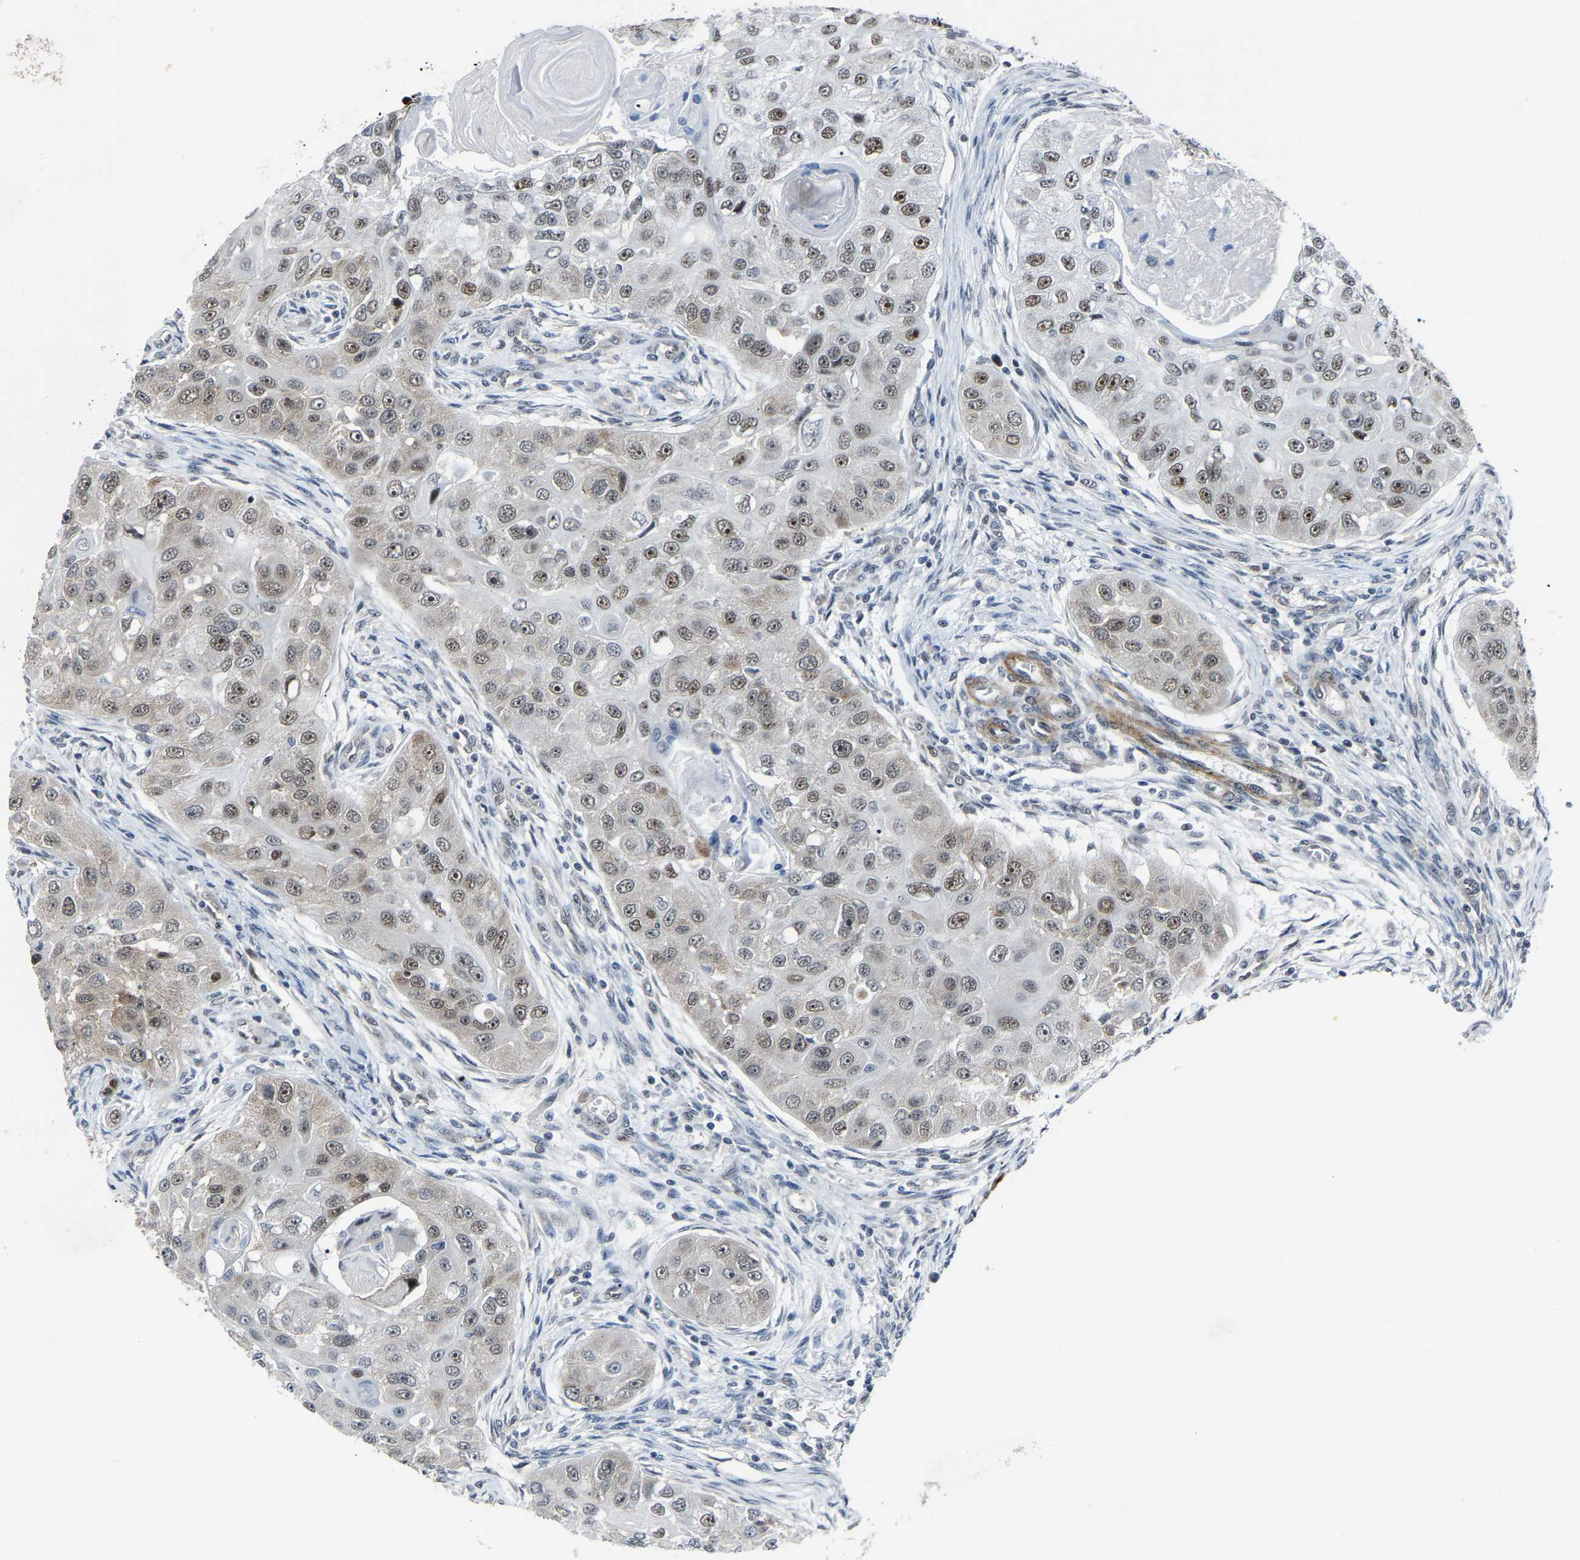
{"staining": {"intensity": "moderate", "quantity": "25%-75%", "location": "nuclear"}, "tissue": "head and neck cancer", "cell_type": "Tumor cells", "image_type": "cancer", "snomed": [{"axis": "morphology", "description": "Normal tissue, NOS"}, {"axis": "morphology", "description": "Squamous cell carcinoma, NOS"}, {"axis": "topography", "description": "Skeletal muscle"}, {"axis": "topography", "description": "Head-Neck"}], "caption": "A brown stain shows moderate nuclear expression of a protein in squamous cell carcinoma (head and neck) tumor cells.", "gene": "DDX5", "patient": {"sex": "male", "age": 51}}